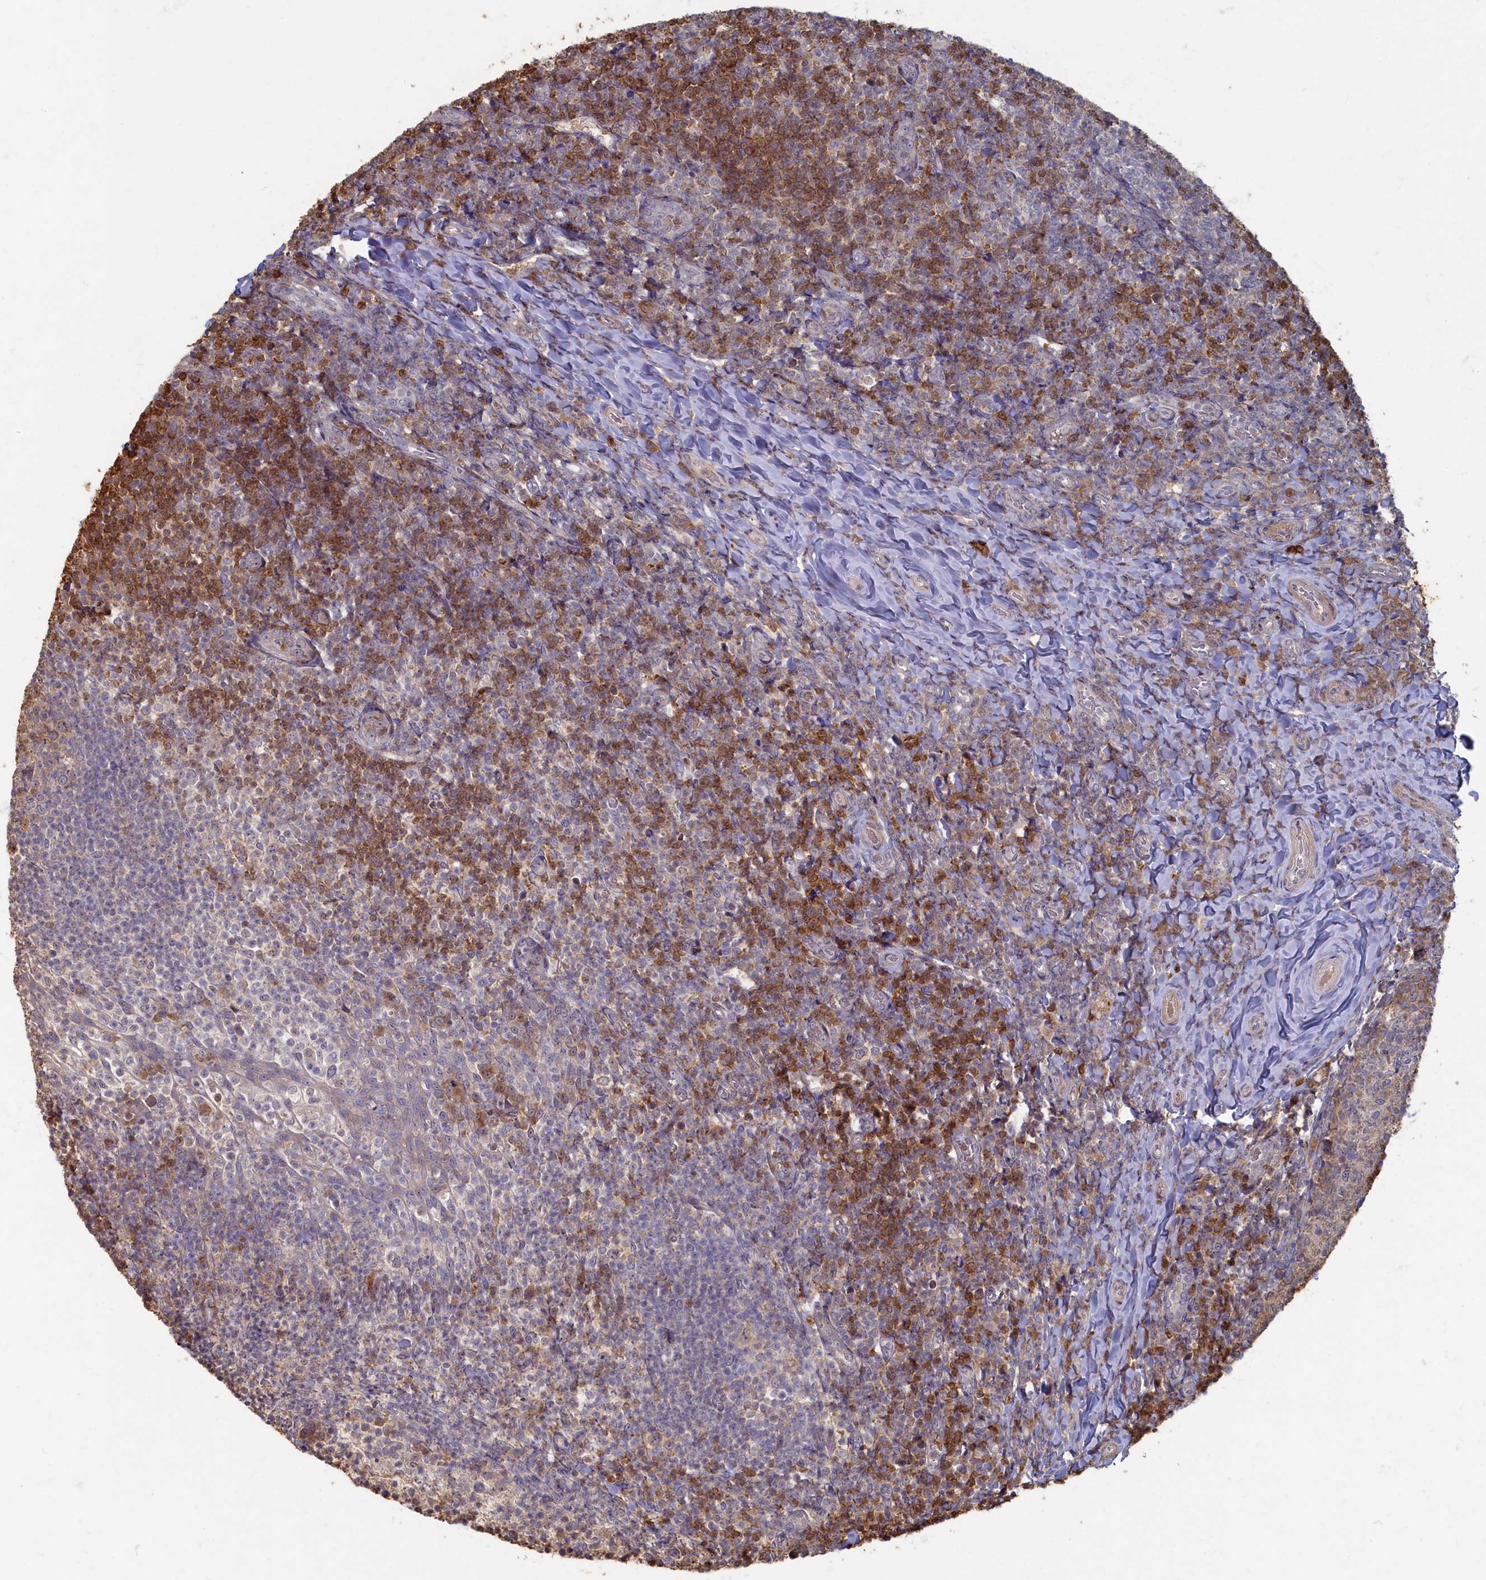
{"staining": {"intensity": "weak", "quantity": "<25%", "location": "cytoplasmic/membranous"}, "tissue": "tonsil", "cell_type": "Germinal center cells", "image_type": "normal", "snomed": [{"axis": "morphology", "description": "Normal tissue, NOS"}, {"axis": "topography", "description": "Tonsil"}], "caption": "Human tonsil stained for a protein using immunohistochemistry (IHC) displays no staining in germinal center cells.", "gene": "HUNK", "patient": {"sex": "female", "age": 10}}